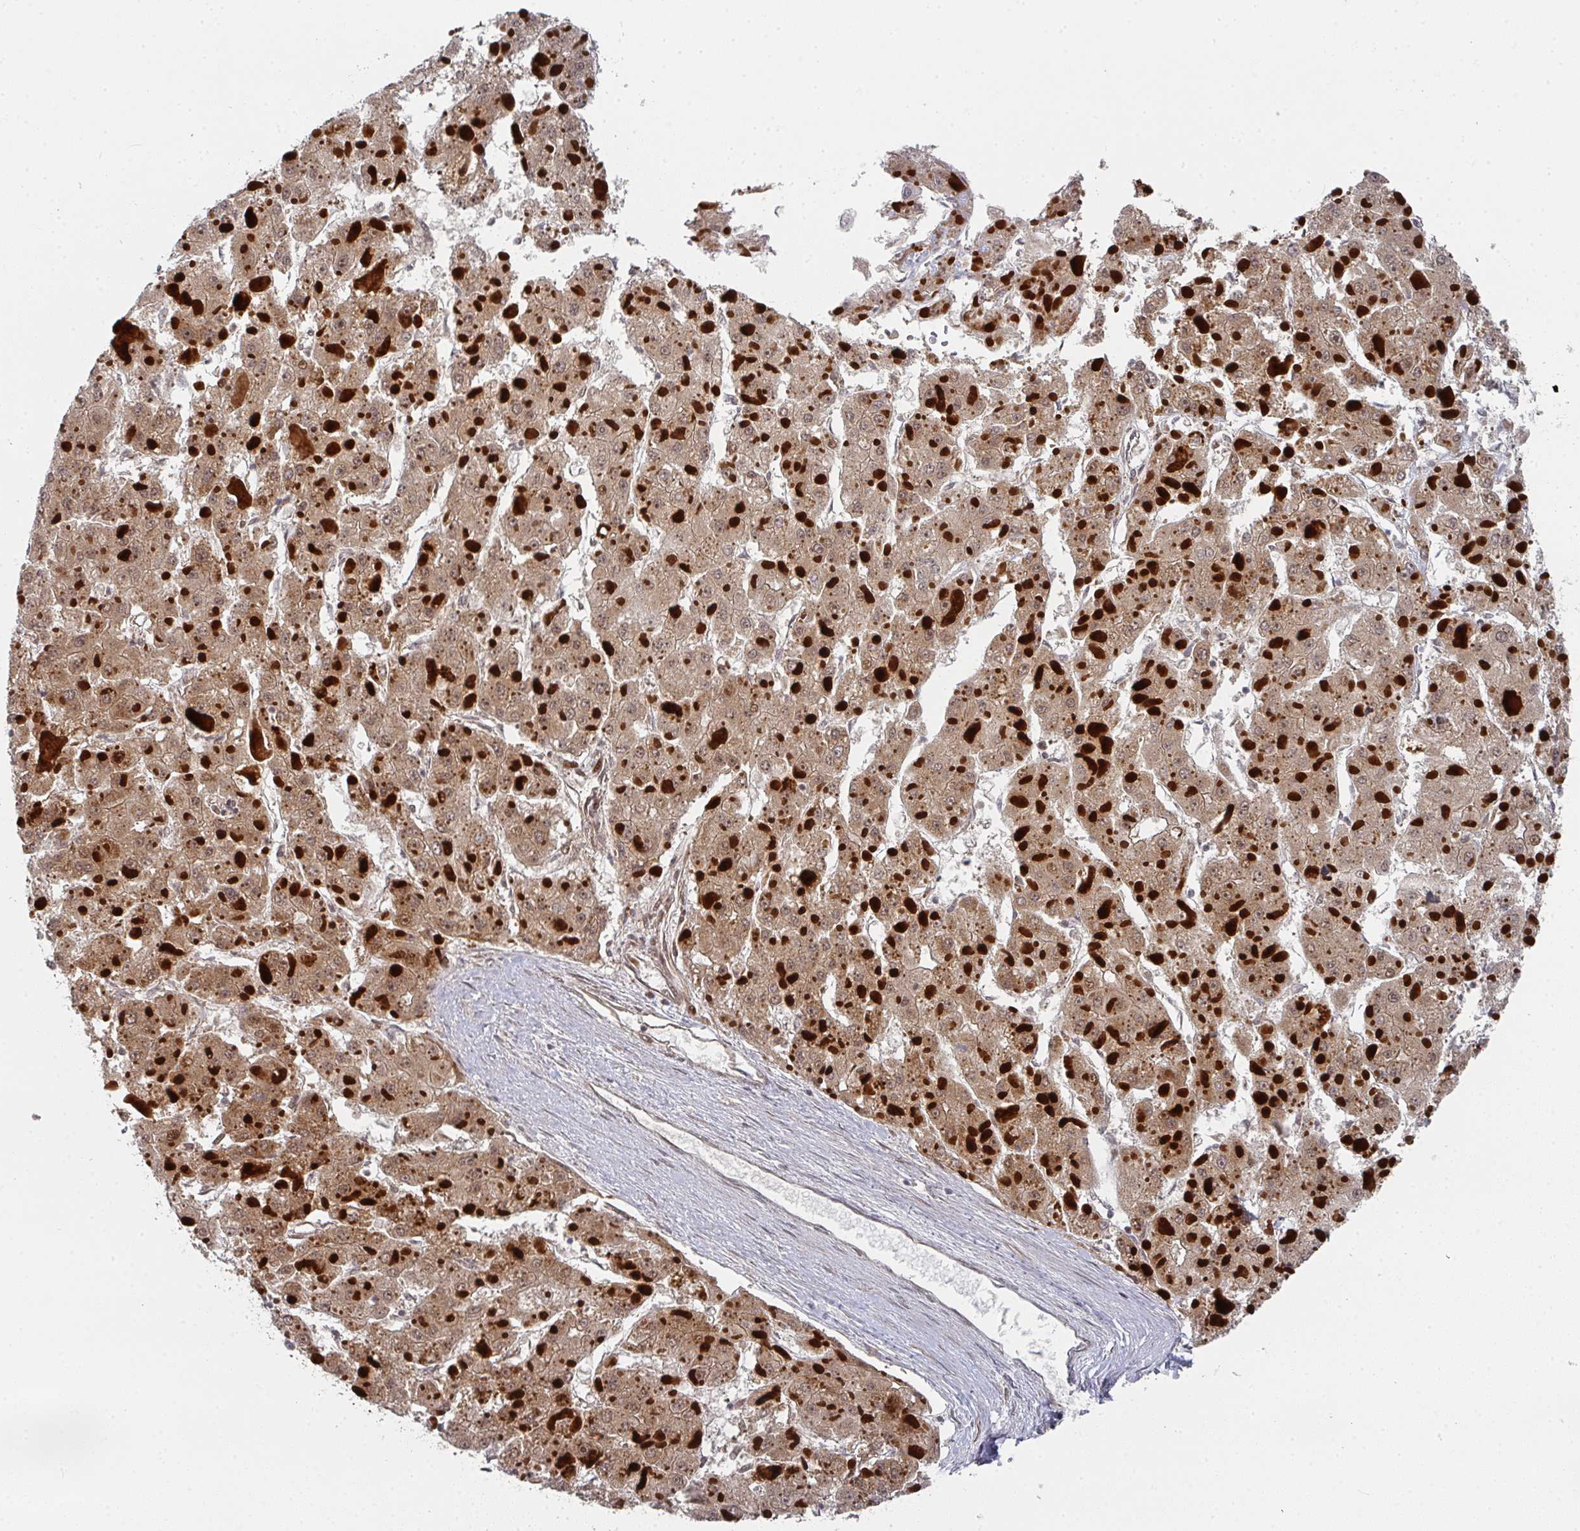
{"staining": {"intensity": "moderate", "quantity": ">75%", "location": "cytoplasmic/membranous"}, "tissue": "liver cancer", "cell_type": "Tumor cells", "image_type": "cancer", "snomed": [{"axis": "morphology", "description": "Carcinoma, Hepatocellular, NOS"}, {"axis": "topography", "description": "Liver"}], "caption": "Immunohistochemical staining of liver hepatocellular carcinoma reveals medium levels of moderate cytoplasmic/membranous expression in about >75% of tumor cells. (DAB = brown stain, brightfield microscopy at high magnification).", "gene": "RBBP5", "patient": {"sex": "female", "age": 73}}